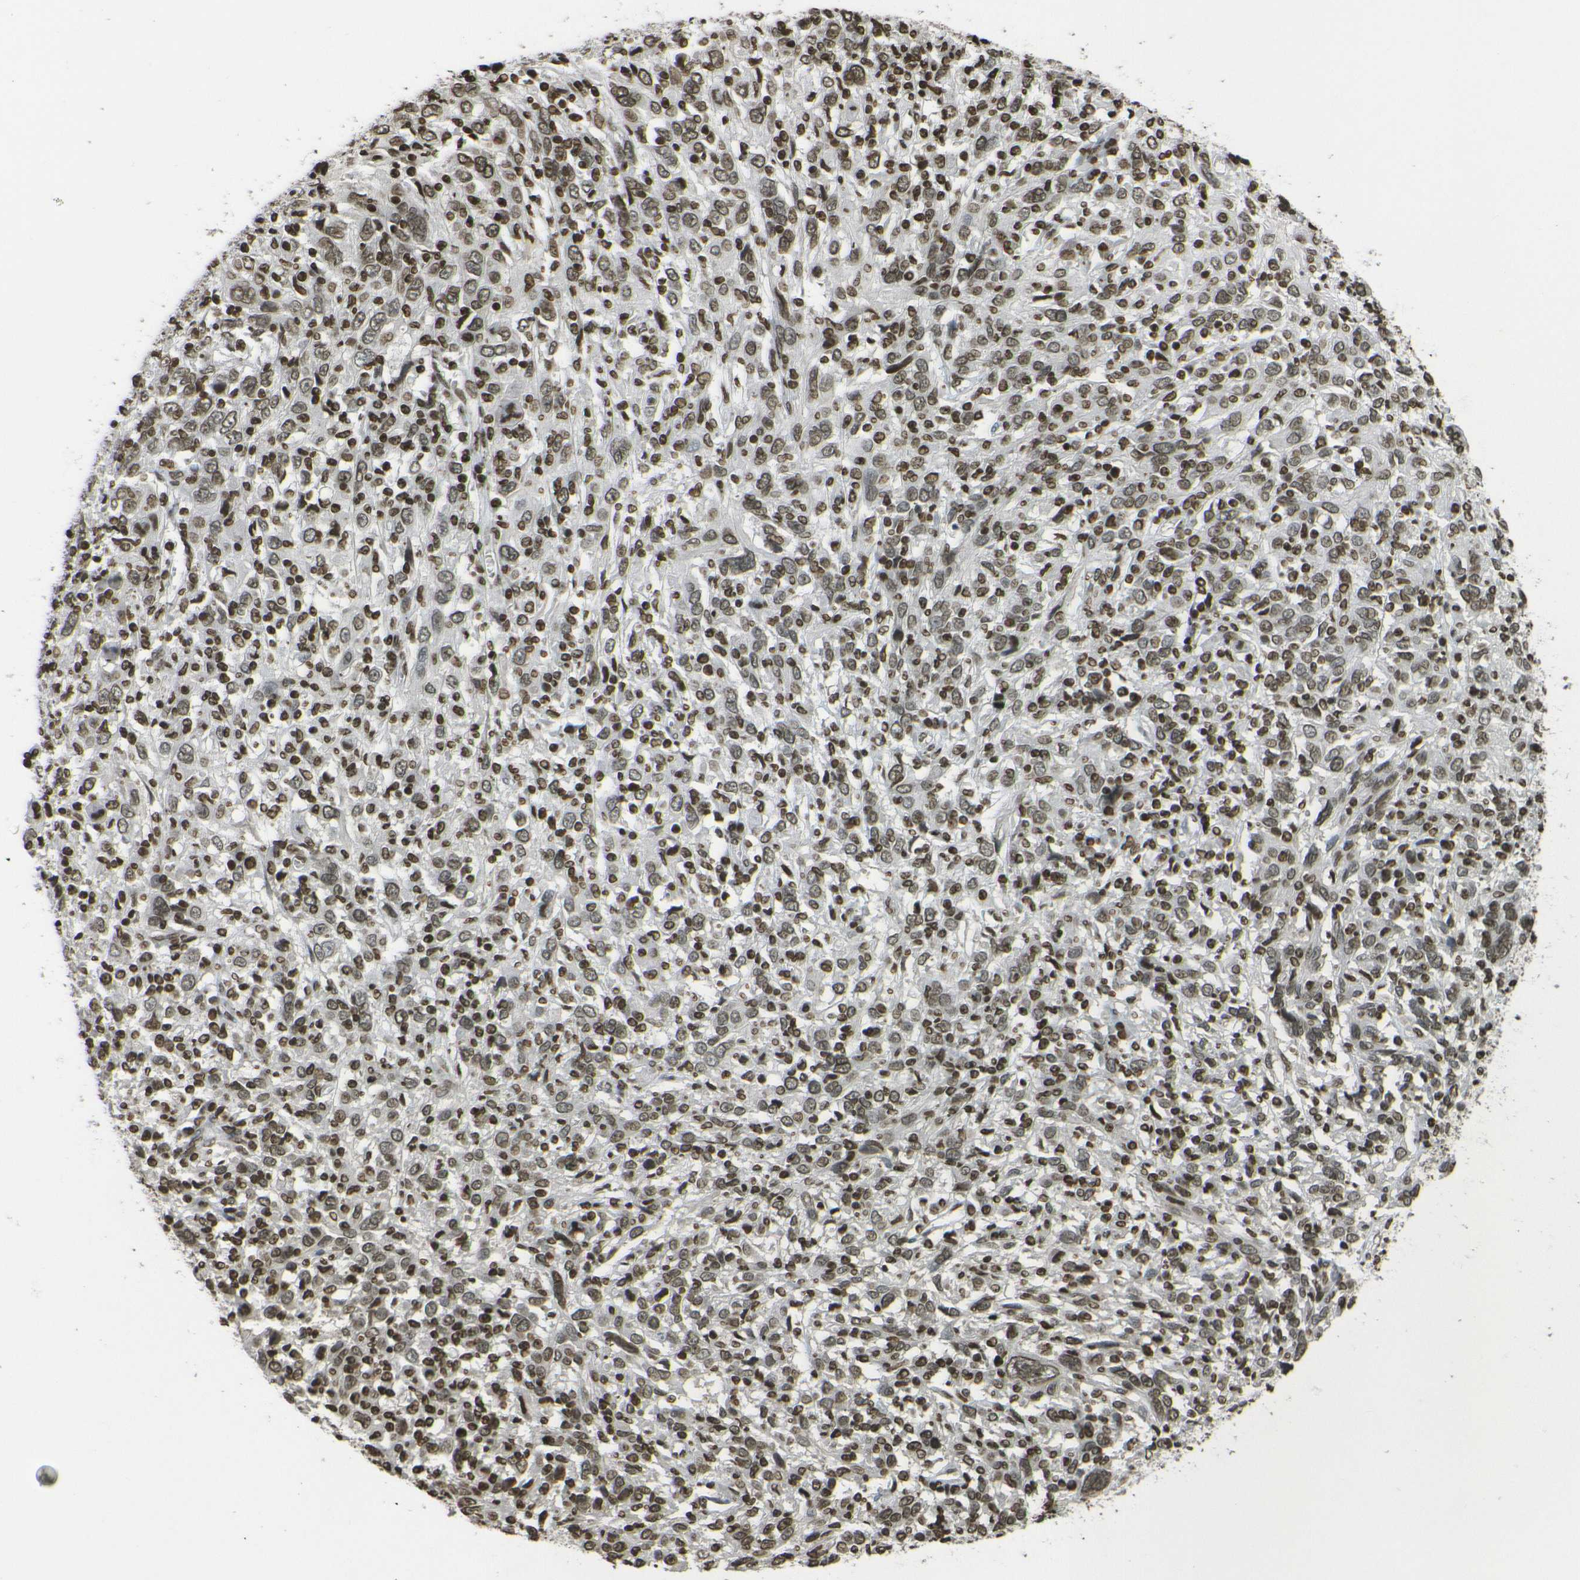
{"staining": {"intensity": "weak", "quantity": ">75%", "location": "nuclear"}, "tissue": "cervical cancer", "cell_type": "Tumor cells", "image_type": "cancer", "snomed": [{"axis": "morphology", "description": "Squamous cell carcinoma, NOS"}, {"axis": "topography", "description": "Cervix"}], "caption": "The image exhibits immunohistochemical staining of cervical cancer (squamous cell carcinoma). There is weak nuclear expression is appreciated in approximately >75% of tumor cells.", "gene": "H4C16", "patient": {"sex": "female", "age": 46}}